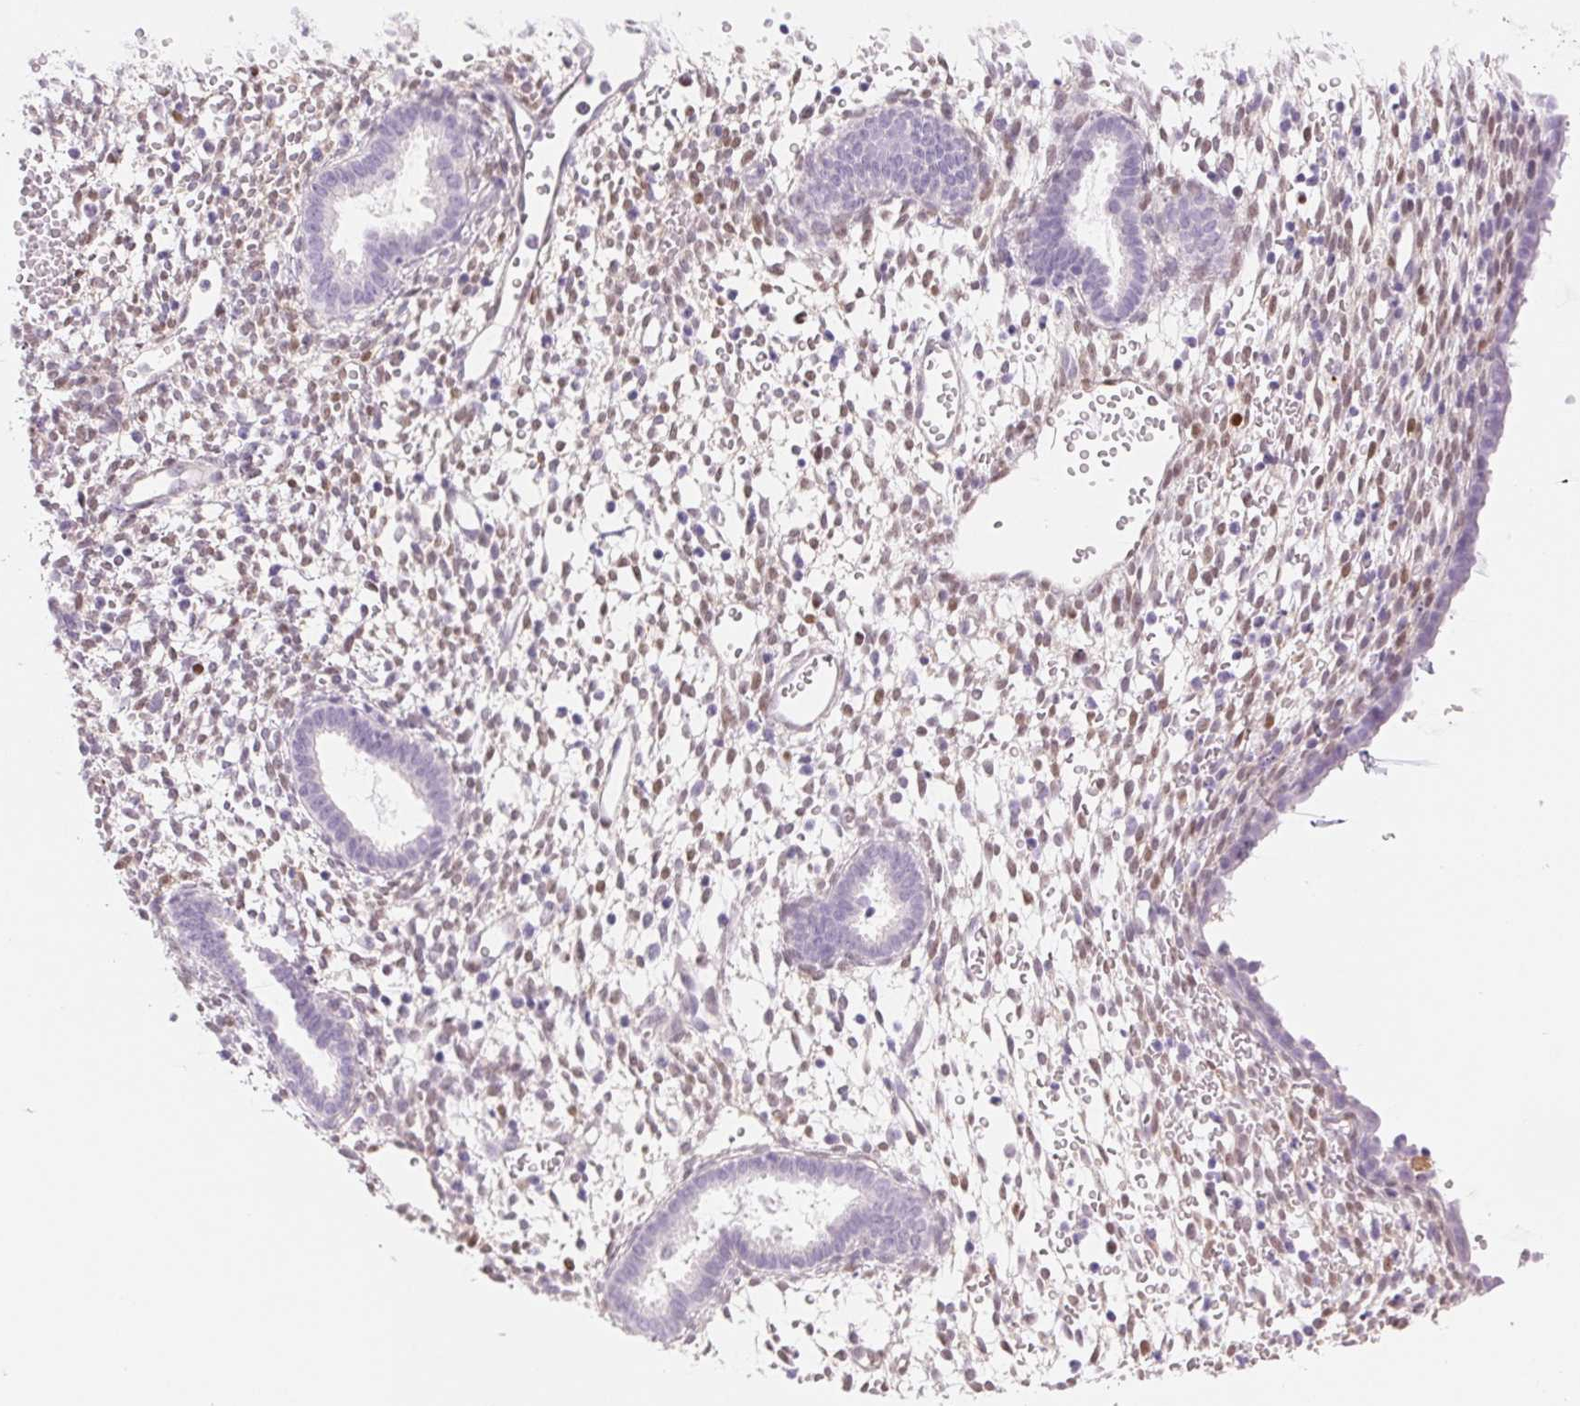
{"staining": {"intensity": "negative", "quantity": "none", "location": "none"}, "tissue": "endometrium", "cell_type": "Cells in endometrial stroma", "image_type": "normal", "snomed": [{"axis": "morphology", "description": "Normal tissue, NOS"}, {"axis": "topography", "description": "Endometrium"}], "caption": "High power microscopy micrograph of an IHC photomicrograph of unremarkable endometrium, revealing no significant positivity in cells in endometrial stroma.", "gene": "SMTN", "patient": {"sex": "female", "age": 36}}